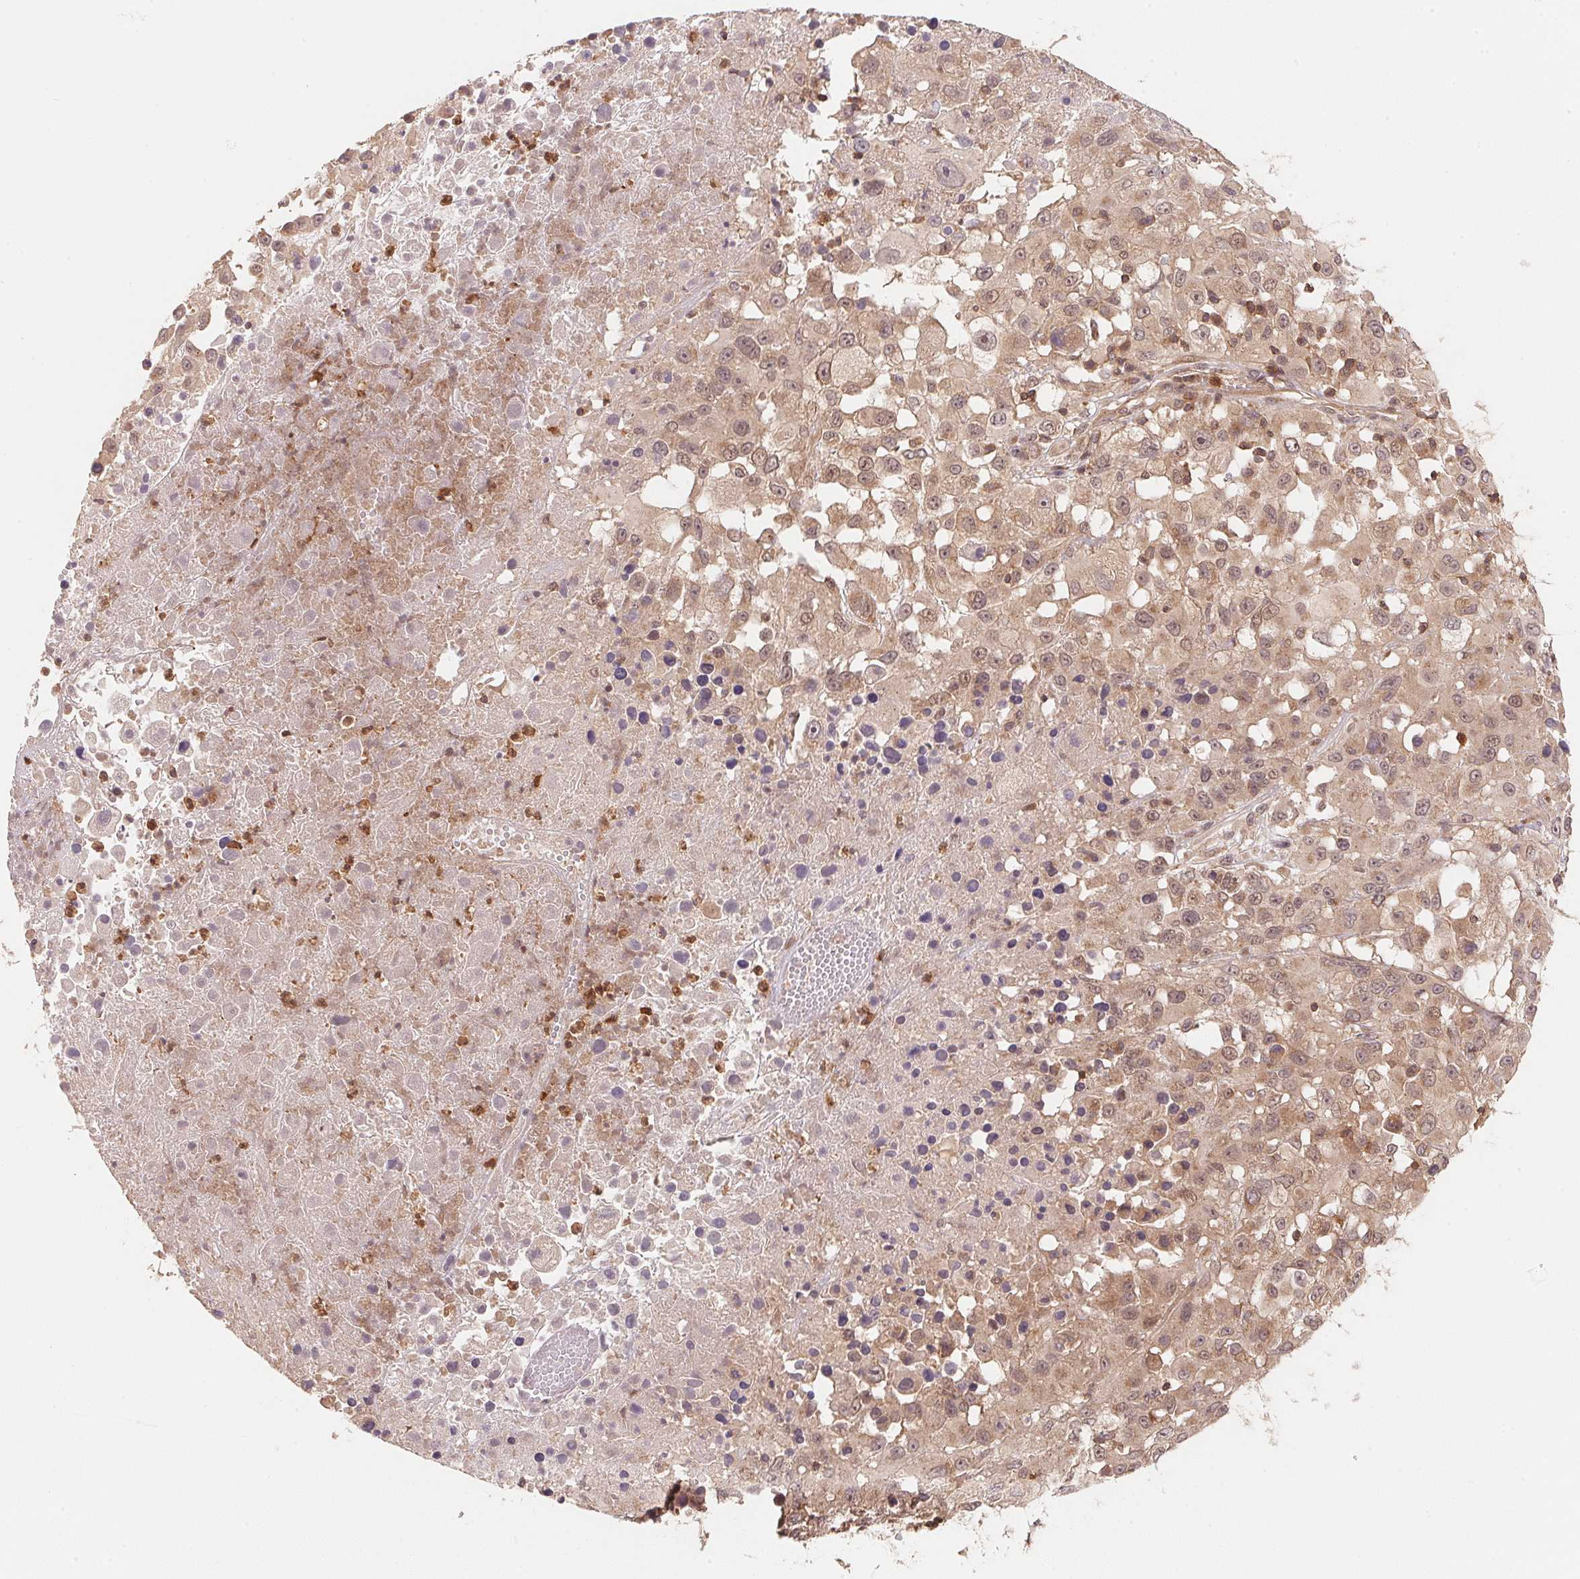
{"staining": {"intensity": "weak", "quantity": ">75%", "location": "cytoplasmic/membranous,nuclear"}, "tissue": "melanoma", "cell_type": "Tumor cells", "image_type": "cancer", "snomed": [{"axis": "morphology", "description": "Malignant melanoma, Metastatic site"}, {"axis": "topography", "description": "Soft tissue"}], "caption": "Malignant melanoma (metastatic site) tissue shows weak cytoplasmic/membranous and nuclear staining in about >75% of tumor cells, visualized by immunohistochemistry.", "gene": "CCDC102B", "patient": {"sex": "male", "age": 50}}